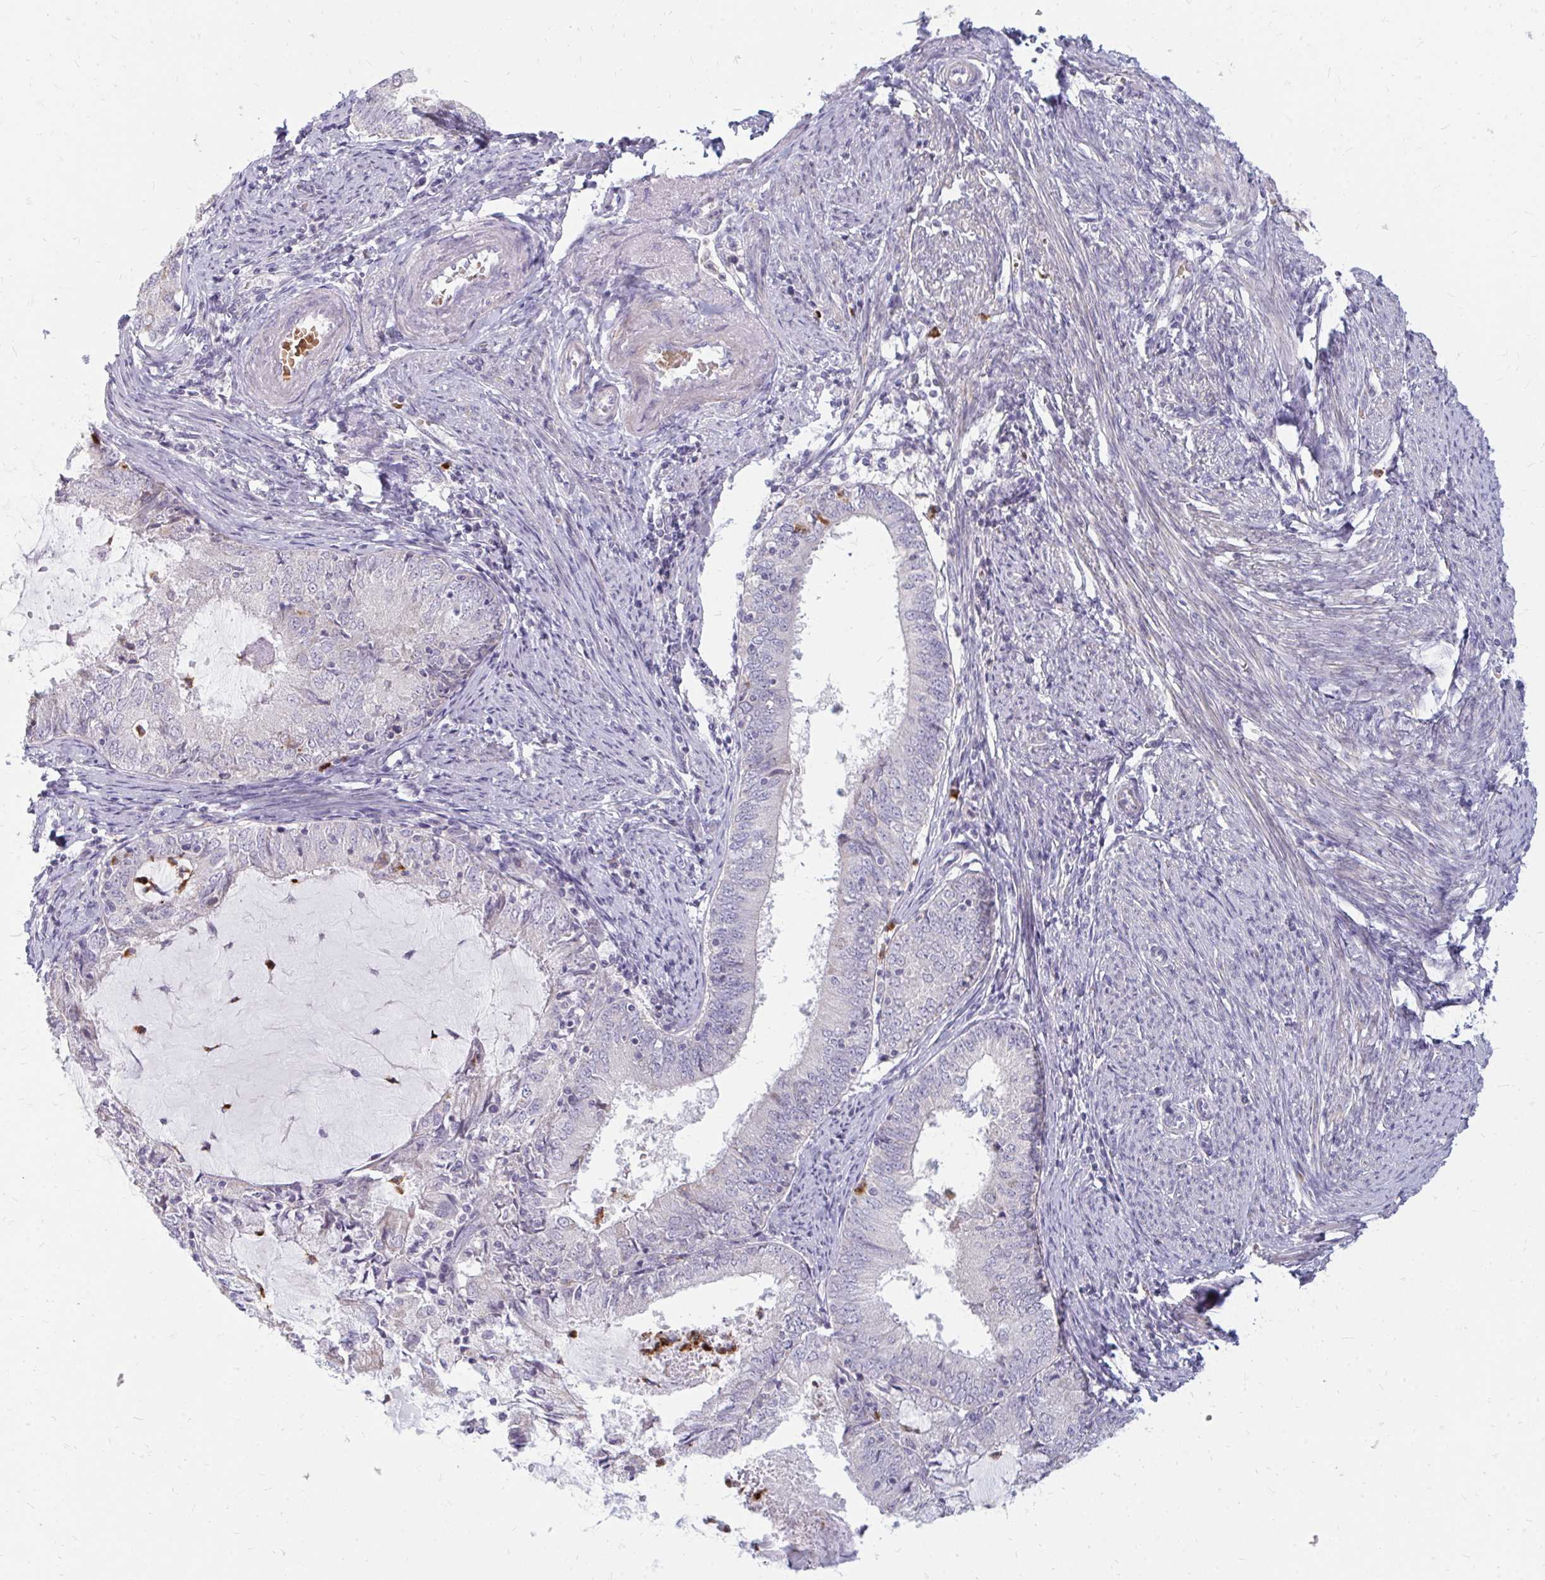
{"staining": {"intensity": "negative", "quantity": "none", "location": "none"}, "tissue": "endometrial cancer", "cell_type": "Tumor cells", "image_type": "cancer", "snomed": [{"axis": "morphology", "description": "Adenocarcinoma, NOS"}, {"axis": "topography", "description": "Endometrium"}], "caption": "Immunohistochemistry (IHC) of human endometrial cancer (adenocarcinoma) shows no expression in tumor cells. (Stains: DAB (3,3'-diaminobenzidine) immunohistochemistry with hematoxylin counter stain, Microscopy: brightfield microscopy at high magnification).", "gene": "RAB33A", "patient": {"sex": "female", "age": 57}}